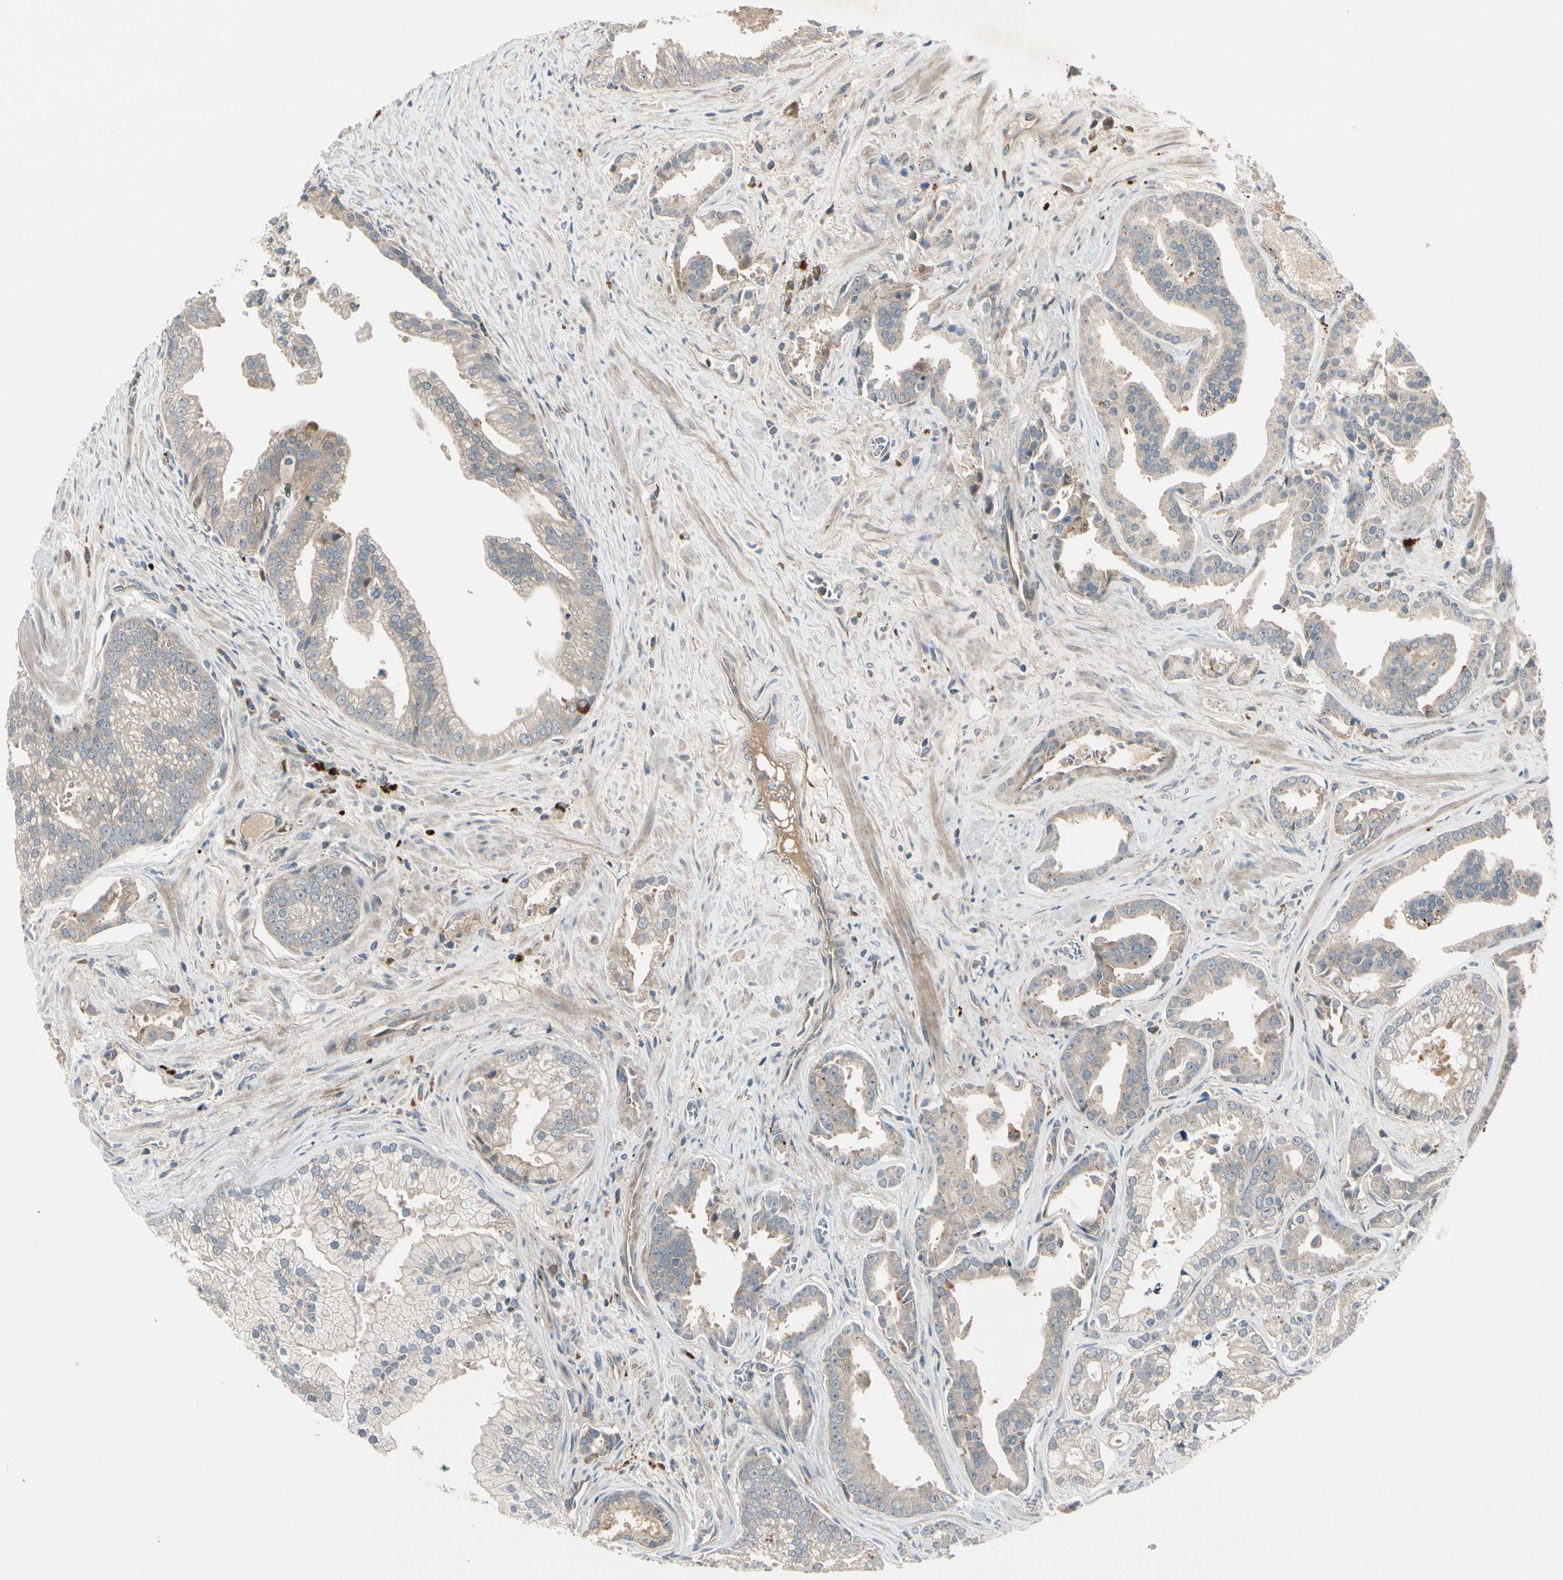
{"staining": {"intensity": "weak", "quantity": ">75%", "location": "cytoplasmic/membranous"}, "tissue": "prostate cancer", "cell_type": "Tumor cells", "image_type": "cancer", "snomed": [{"axis": "morphology", "description": "Adenocarcinoma, High grade"}, {"axis": "topography", "description": "Prostate"}], "caption": "Tumor cells exhibit low levels of weak cytoplasmic/membranous staining in approximately >75% of cells in prostate cancer.", "gene": "ACVR1C", "patient": {"sex": "male", "age": 67}}